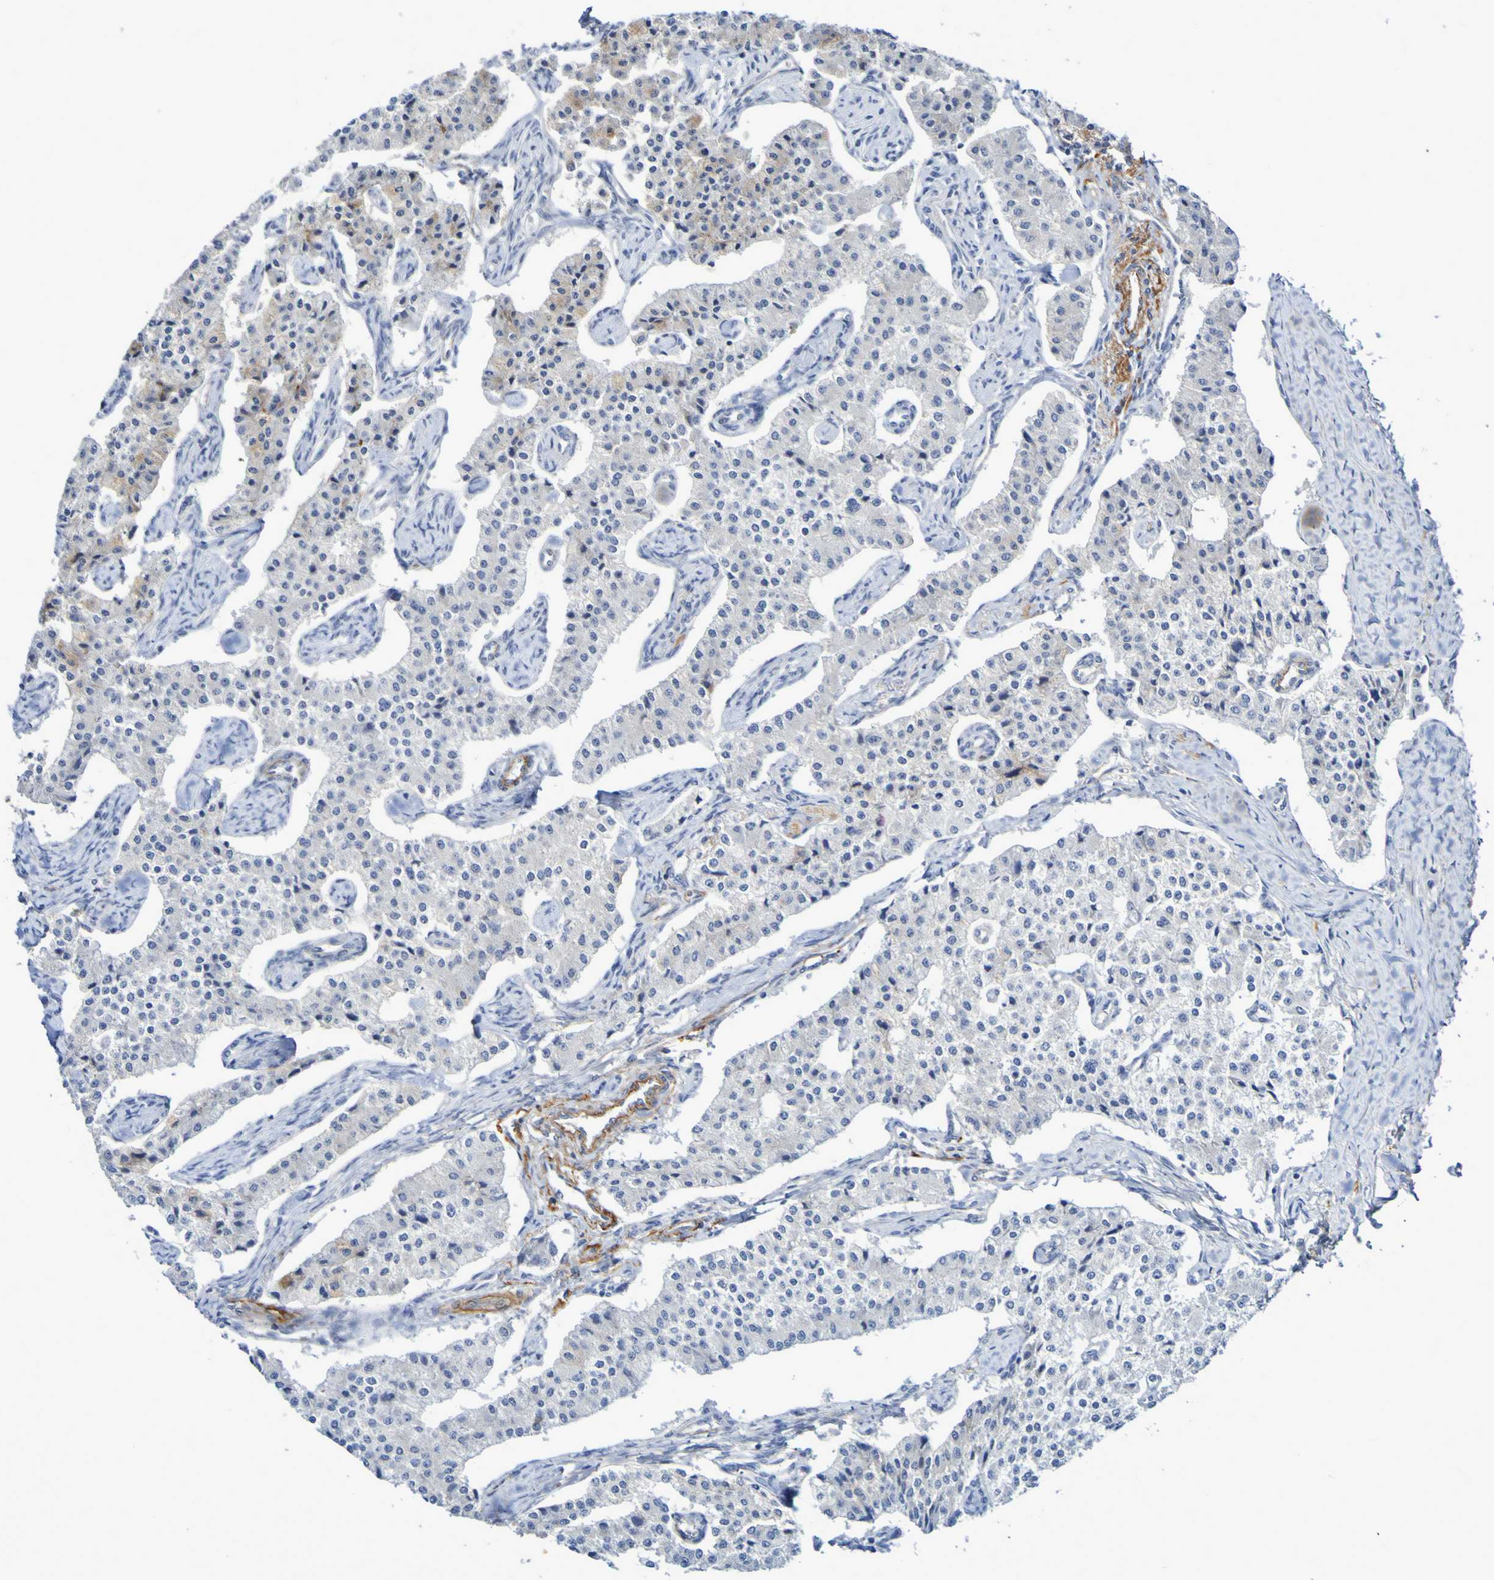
{"staining": {"intensity": "weak", "quantity": "<25%", "location": "cytoplasmic/membranous"}, "tissue": "carcinoid", "cell_type": "Tumor cells", "image_type": "cancer", "snomed": [{"axis": "morphology", "description": "Carcinoid, malignant, NOS"}, {"axis": "topography", "description": "Colon"}], "caption": "There is no significant positivity in tumor cells of carcinoid.", "gene": "LPP", "patient": {"sex": "female", "age": 52}}